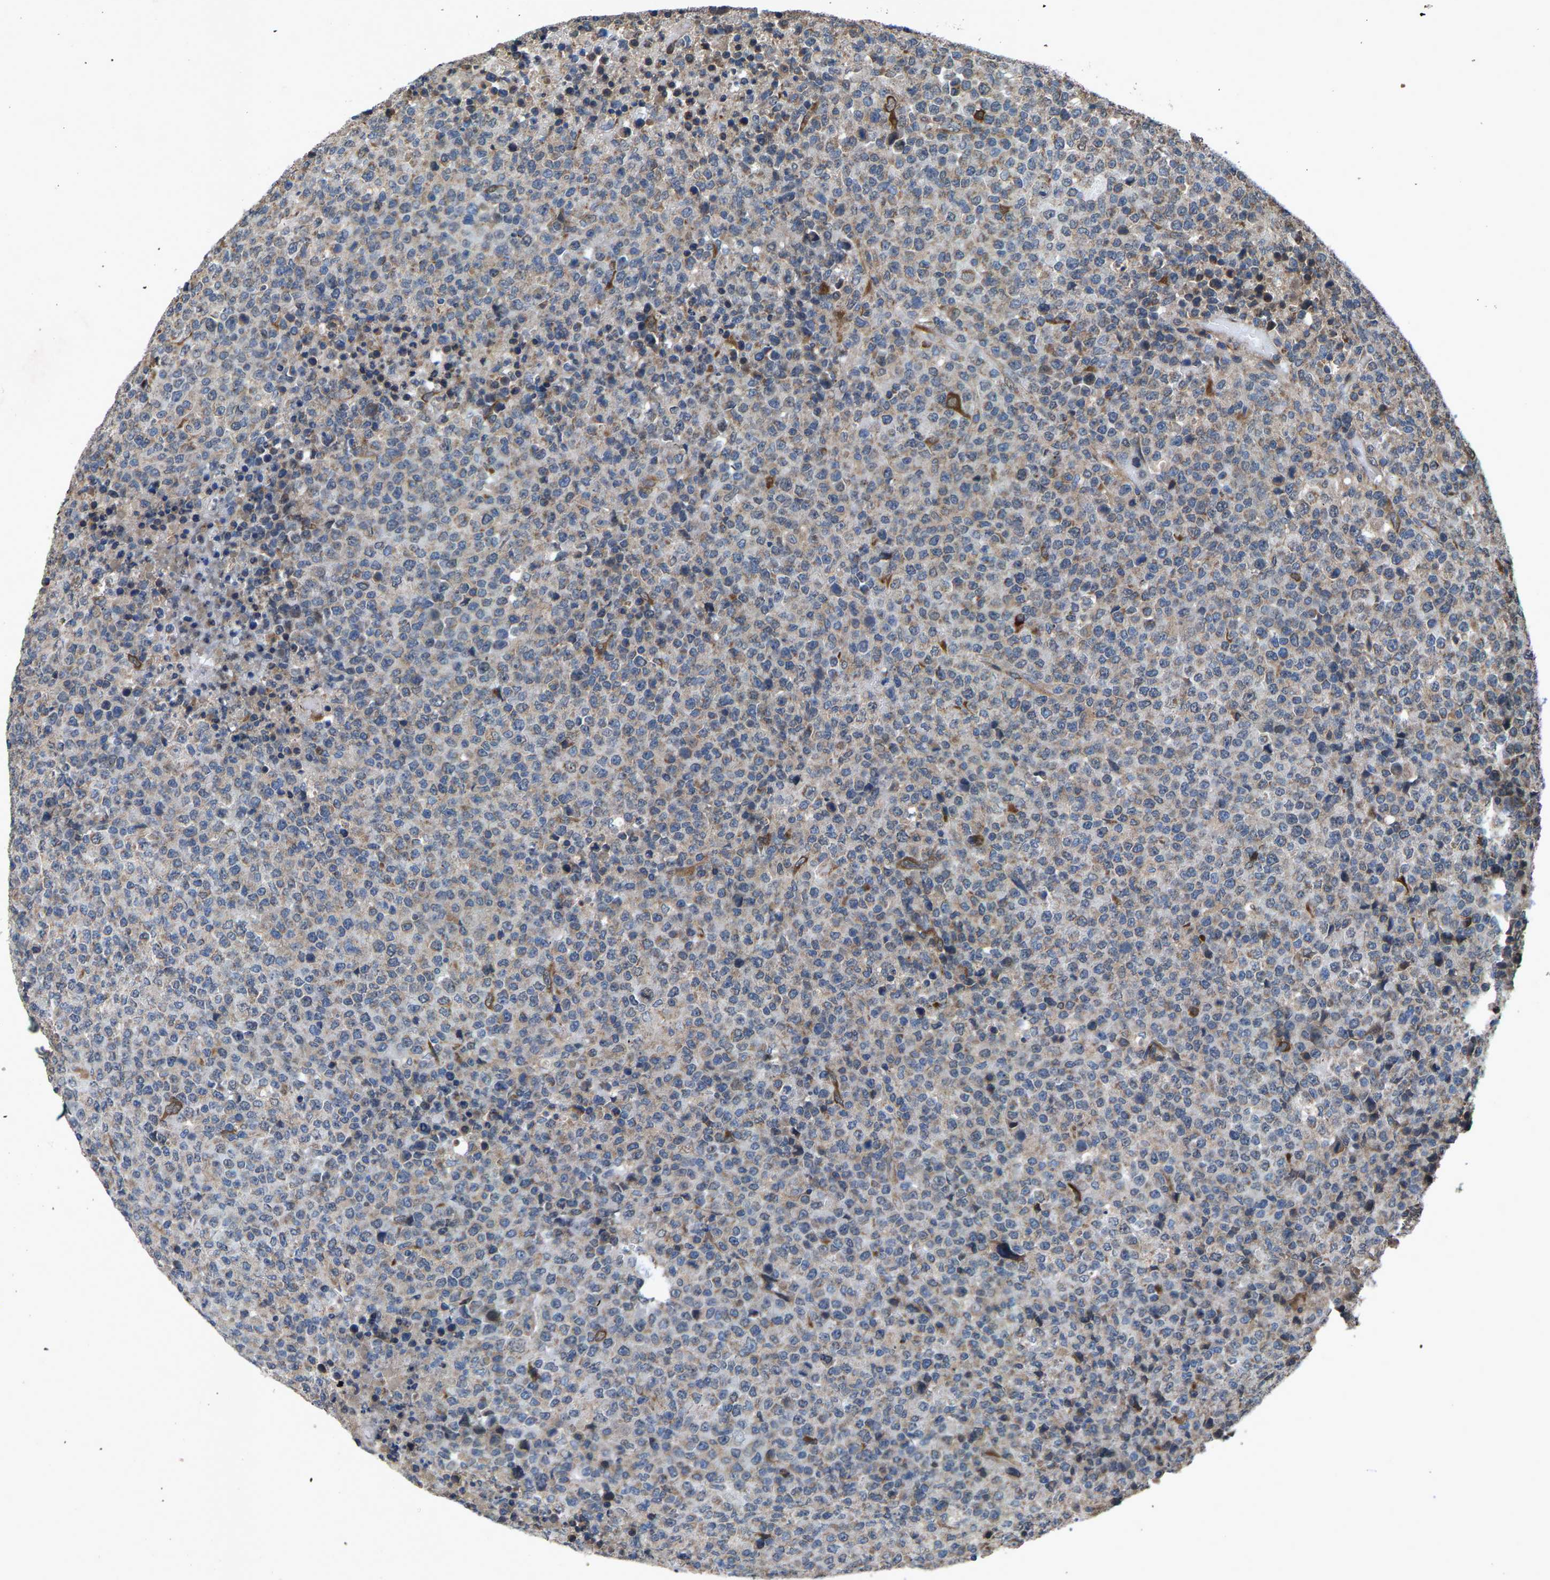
{"staining": {"intensity": "negative", "quantity": "none", "location": "none"}, "tissue": "lymphoma", "cell_type": "Tumor cells", "image_type": "cancer", "snomed": [{"axis": "morphology", "description": "Malignant lymphoma, non-Hodgkin's type, High grade"}, {"axis": "topography", "description": "Lymph node"}], "caption": "IHC histopathology image of lymphoma stained for a protein (brown), which reveals no staining in tumor cells. (Brightfield microscopy of DAB IHC at high magnification).", "gene": "PDP1", "patient": {"sex": "male", "age": 13}}